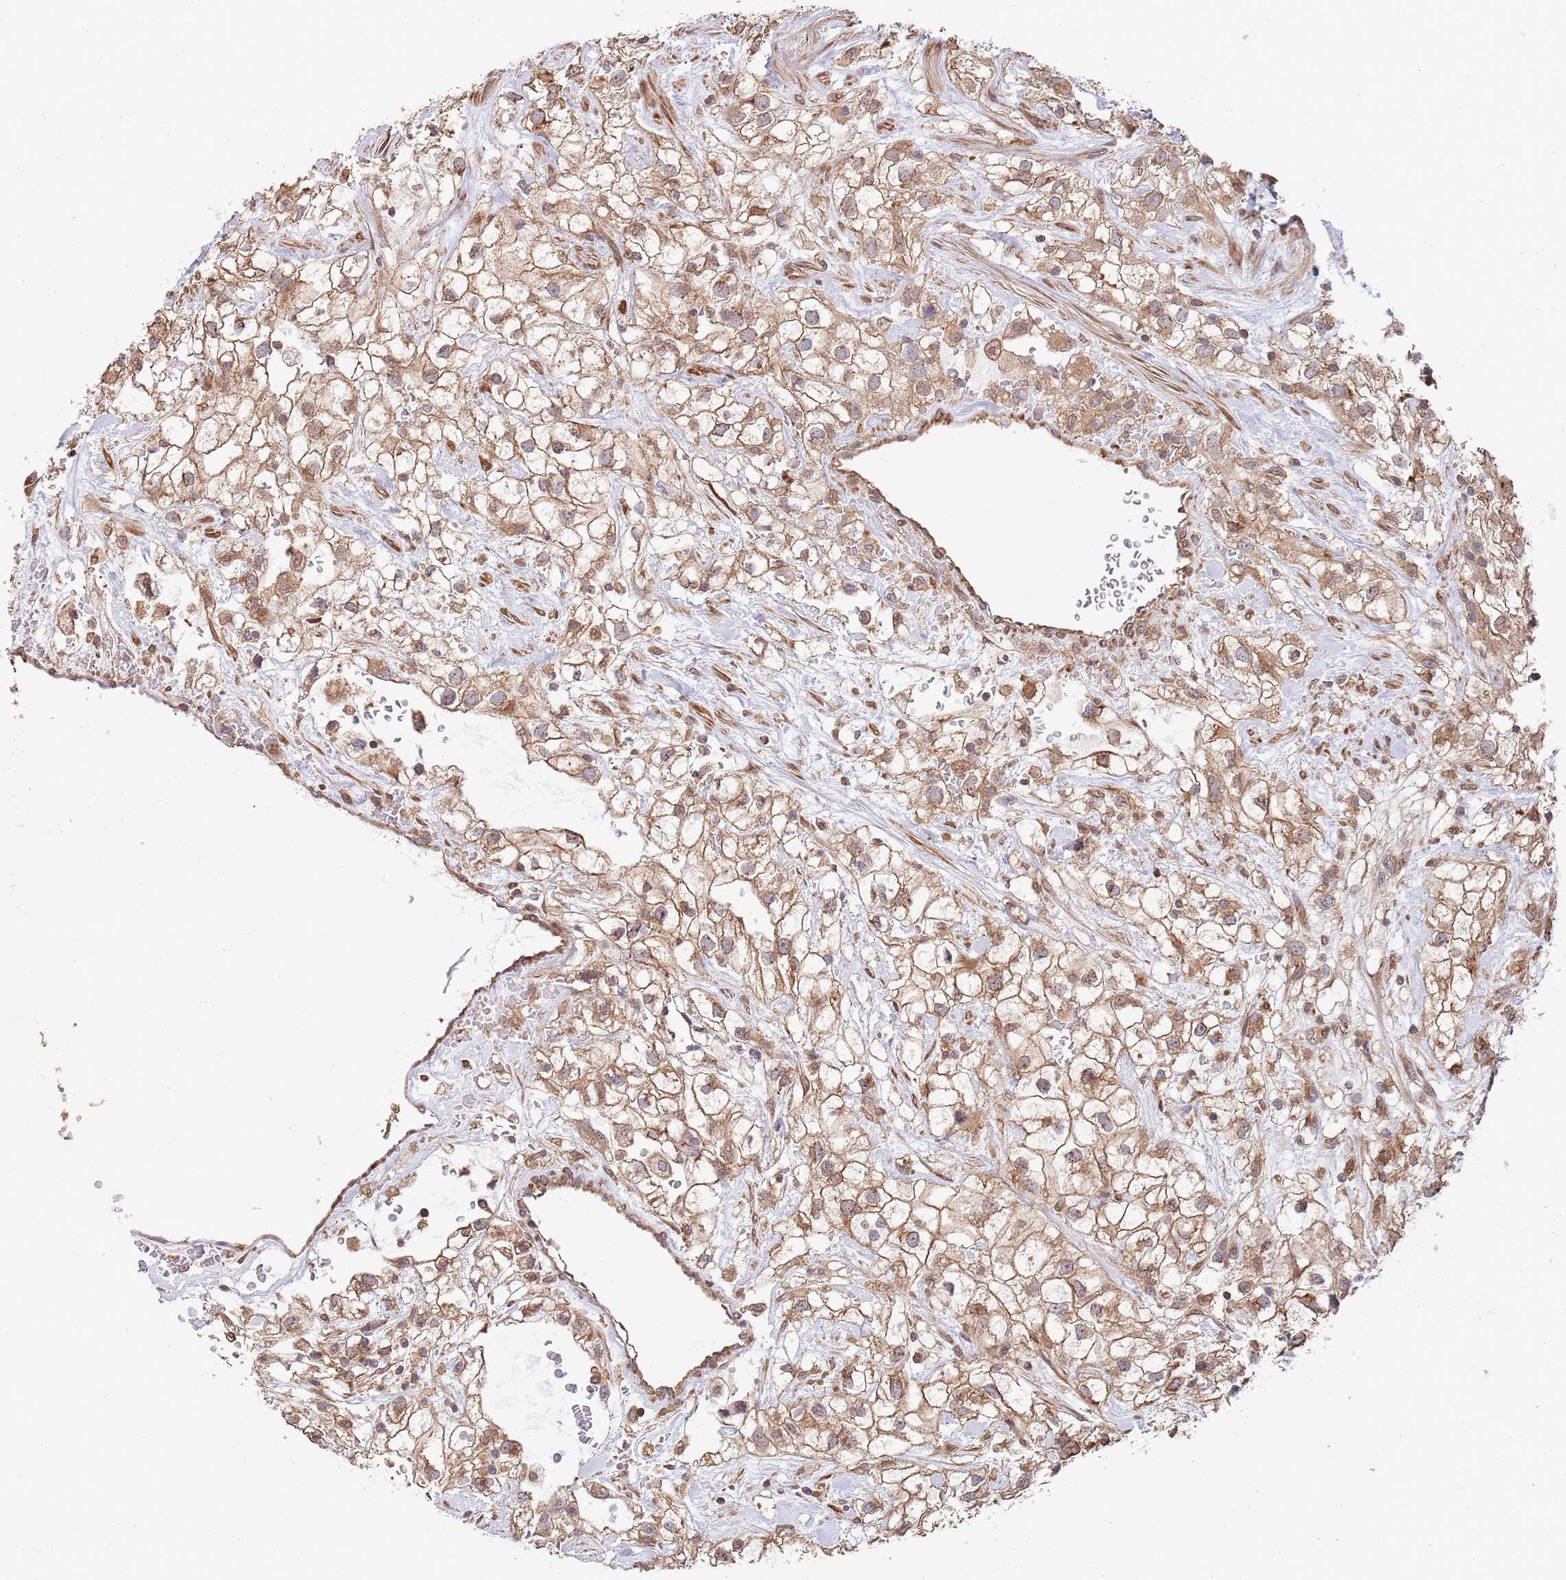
{"staining": {"intensity": "moderate", "quantity": ">75%", "location": "cytoplasmic/membranous"}, "tissue": "renal cancer", "cell_type": "Tumor cells", "image_type": "cancer", "snomed": [{"axis": "morphology", "description": "Adenocarcinoma, NOS"}, {"axis": "topography", "description": "Kidney"}], "caption": "IHC of human renal cancer (adenocarcinoma) exhibits medium levels of moderate cytoplasmic/membranous staining in approximately >75% of tumor cells.", "gene": "RNF19B", "patient": {"sex": "male", "age": 59}}